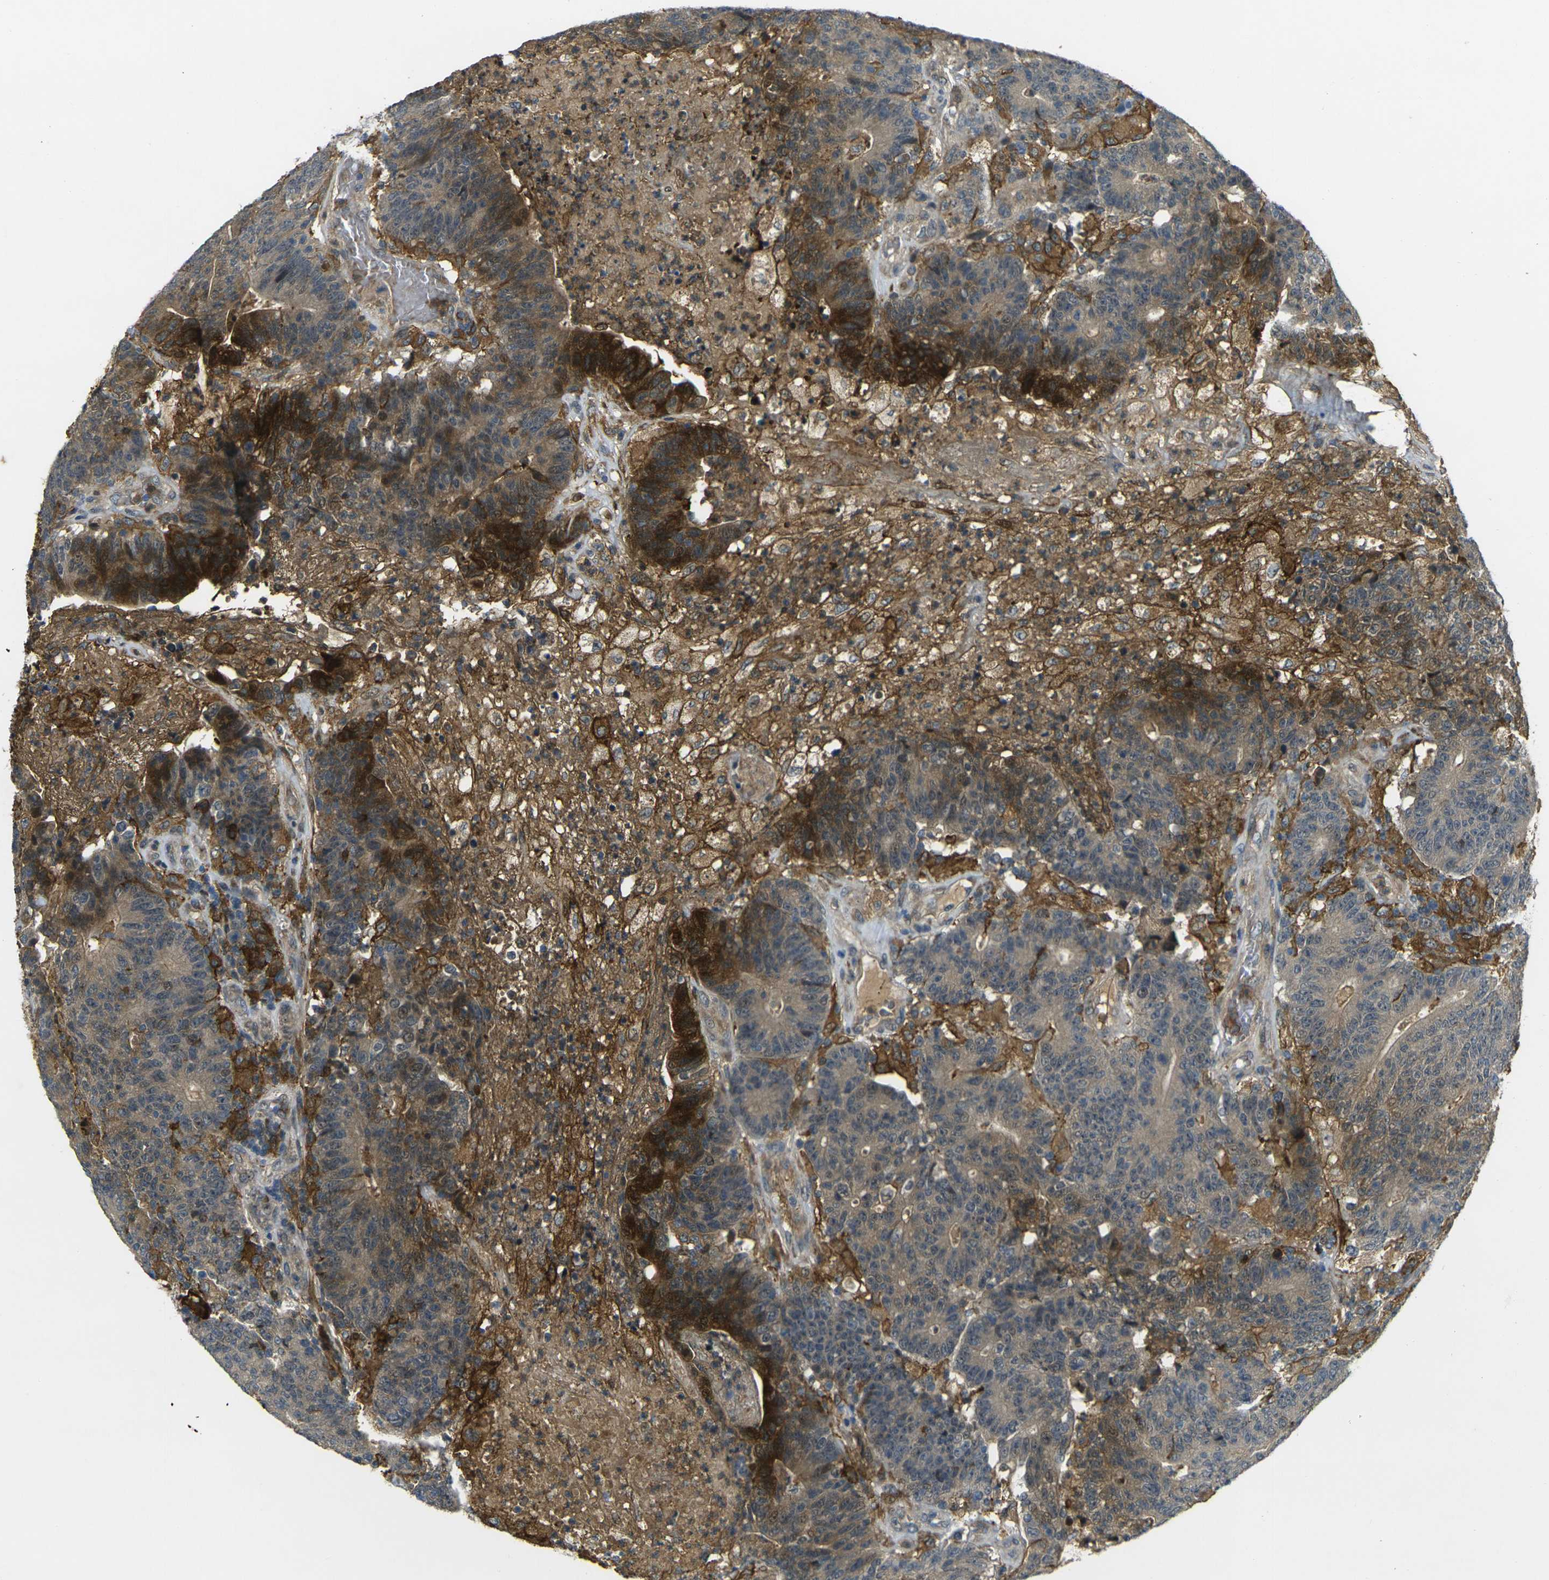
{"staining": {"intensity": "moderate", "quantity": "25%-75%", "location": "cytoplasmic/membranous"}, "tissue": "colorectal cancer", "cell_type": "Tumor cells", "image_type": "cancer", "snomed": [{"axis": "morphology", "description": "Normal tissue, NOS"}, {"axis": "morphology", "description": "Adenocarcinoma, NOS"}, {"axis": "topography", "description": "Colon"}], "caption": "Brown immunohistochemical staining in colorectal cancer (adenocarcinoma) demonstrates moderate cytoplasmic/membranous staining in approximately 25%-75% of tumor cells.", "gene": "PIGL", "patient": {"sex": "female", "age": 75}}